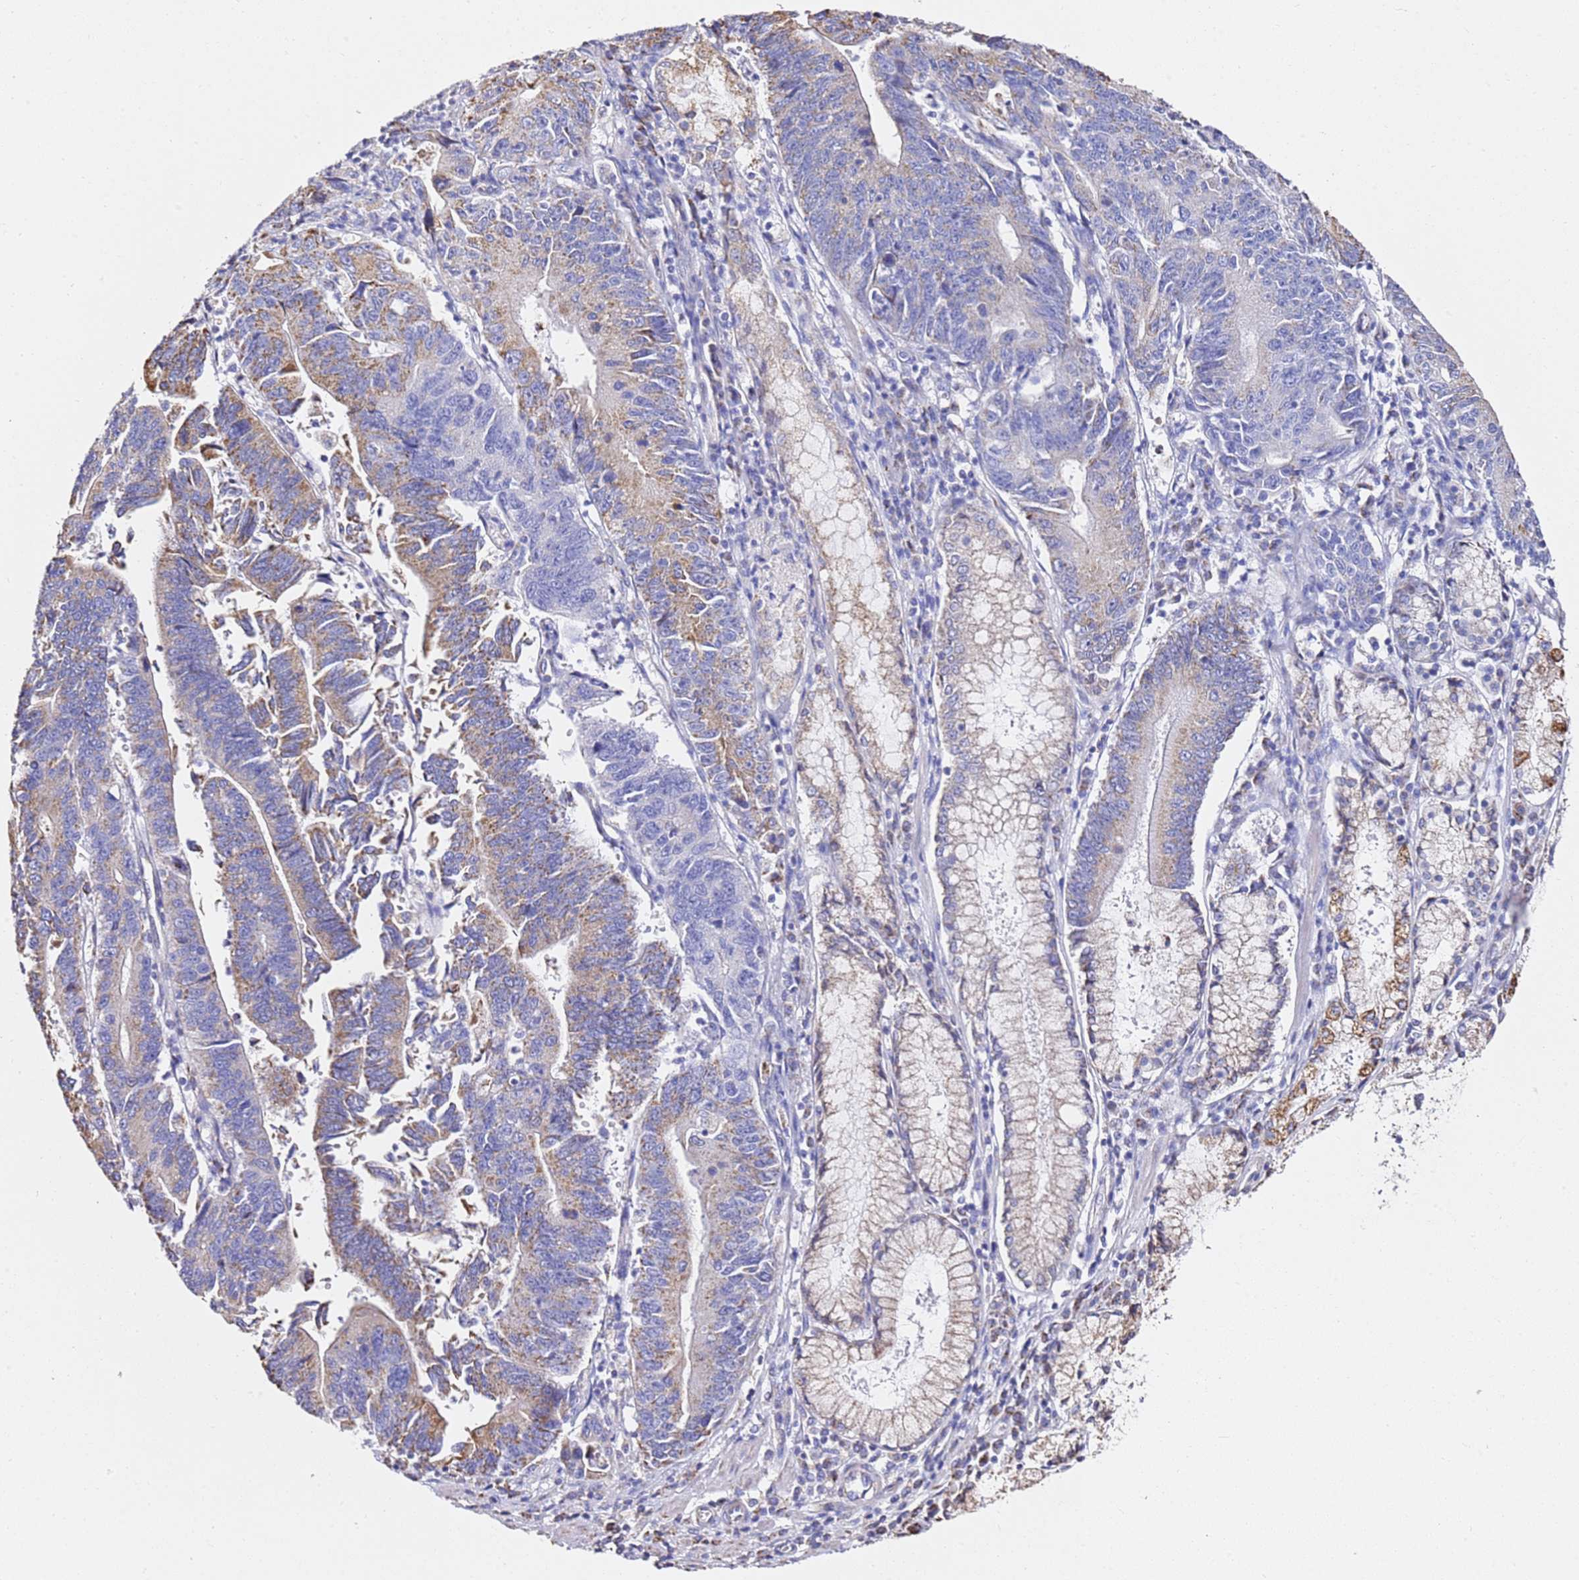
{"staining": {"intensity": "moderate", "quantity": "<25%", "location": "cytoplasmic/membranous"}, "tissue": "stomach cancer", "cell_type": "Tumor cells", "image_type": "cancer", "snomed": [{"axis": "morphology", "description": "Adenocarcinoma, NOS"}, {"axis": "topography", "description": "Stomach"}], "caption": "Human adenocarcinoma (stomach) stained with a brown dye reveals moderate cytoplasmic/membranous positive positivity in approximately <25% of tumor cells.", "gene": "NDUFA3", "patient": {"sex": "male", "age": 59}}